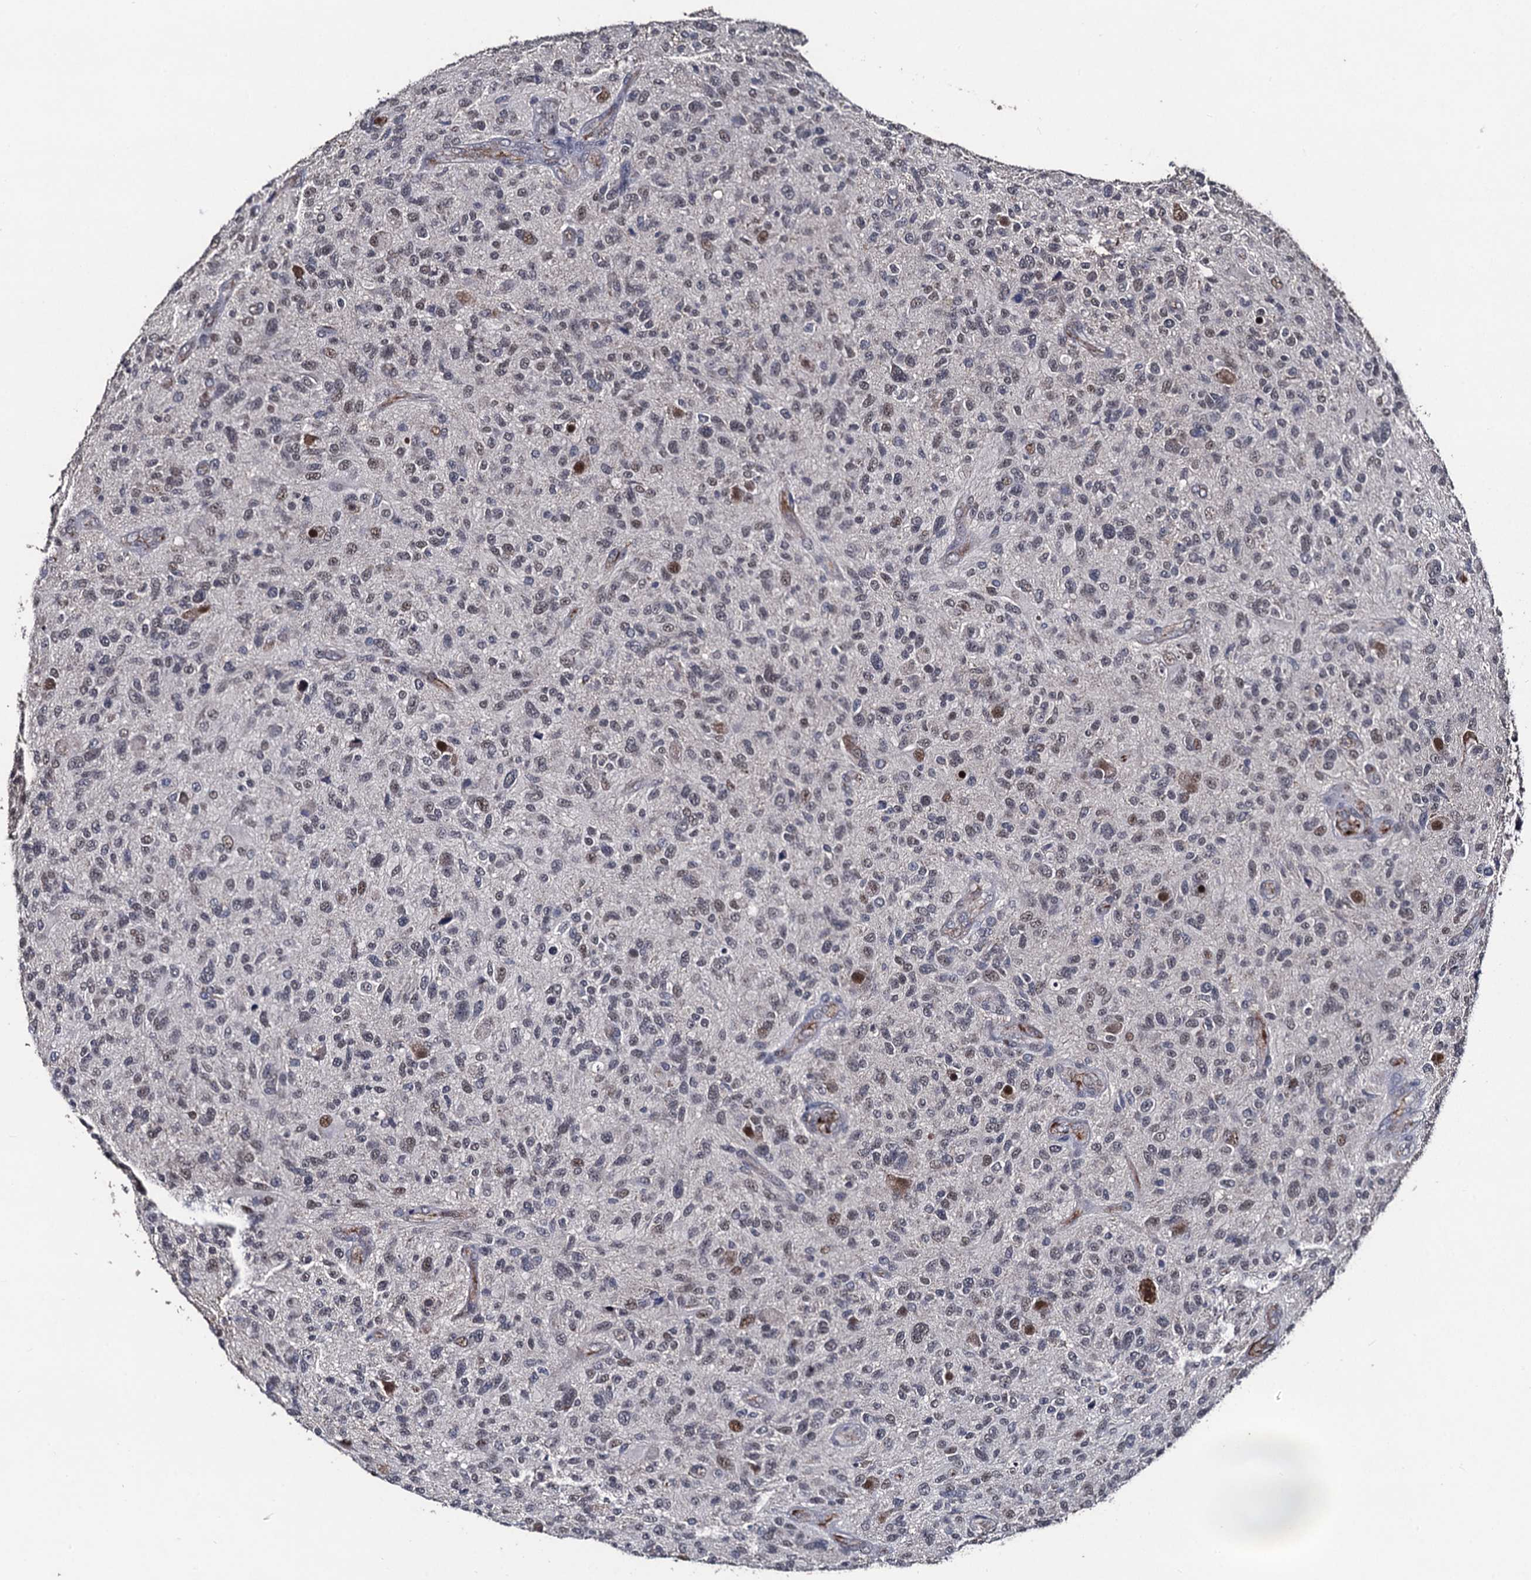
{"staining": {"intensity": "weak", "quantity": "25%-75%", "location": "nuclear"}, "tissue": "glioma", "cell_type": "Tumor cells", "image_type": "cancer", "snomed": [{"axis": "morphology", "description": "Glioma, malignant, High grade"}, {"axis": "topography", "description": "Brain"}], "caption": "Immunohistochemical staining of human malignant glioma (high-grade) displays low levels of weak nuclear protein staining in about 25%-75% of tumor cells.", "gene": "PPTC7", "patient": {"sex": "male", "age": 47}}